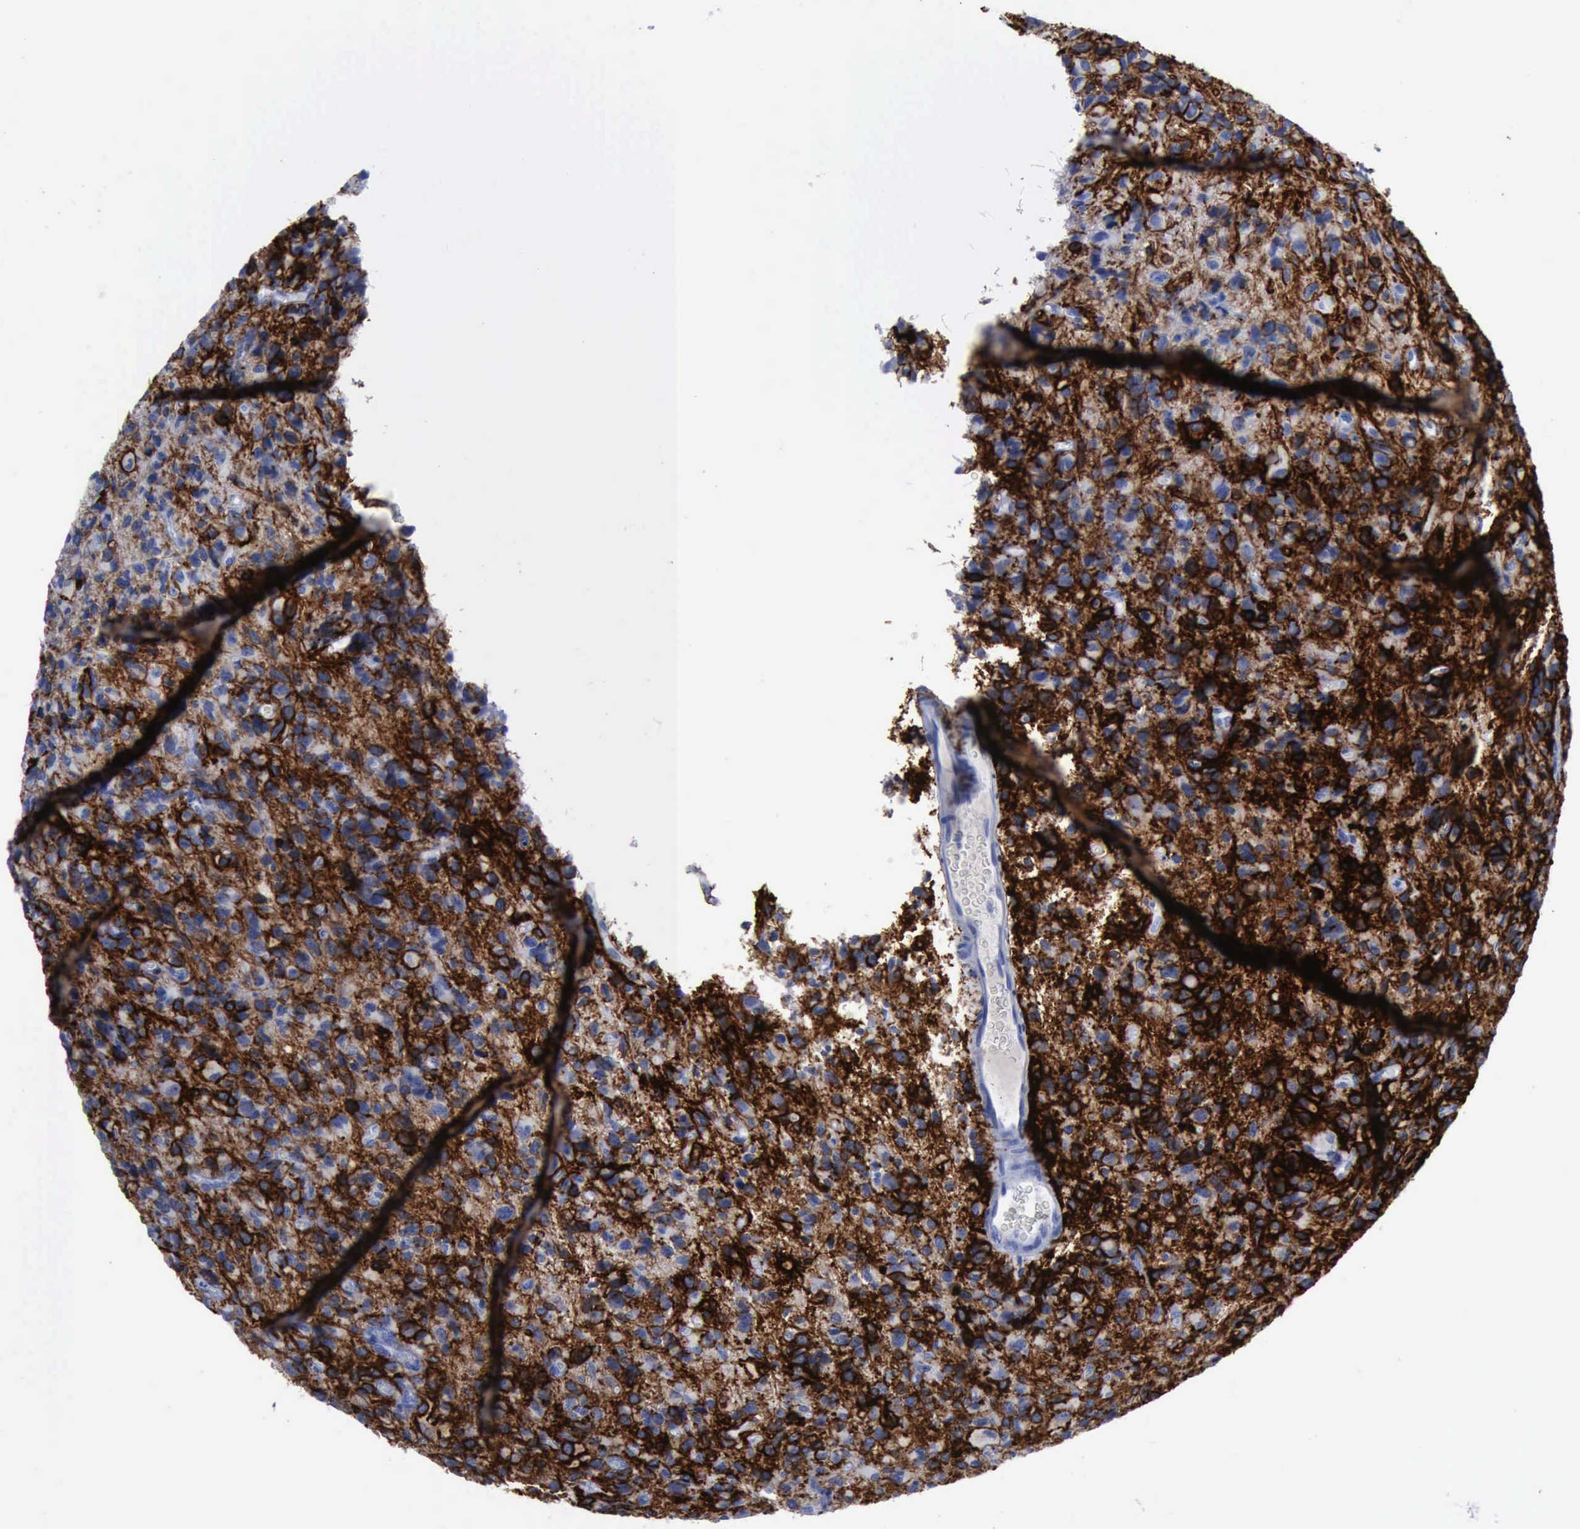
{"staining": {"intensity": "strong", "quantity": "25%-75%", "location": "cytoplasmic/membranous"}, "tissue": "glioma", "cell_type": "Tumor cells", "image_type": "cancer", "snomed": [{"axis": "morphology", "description": "Glioma, malignant, High grade"}, {"axis": "topography", "description": "Brain"}], "caption": "IHC photomicrograph of human glioma stained for a protein (brown), which shows high levels of strong cytoplasmic/membranous positivity in about 25%-75% of tumor cells.", "gene": "NGFR", "patient": {"sex": "male", "age": 77}}